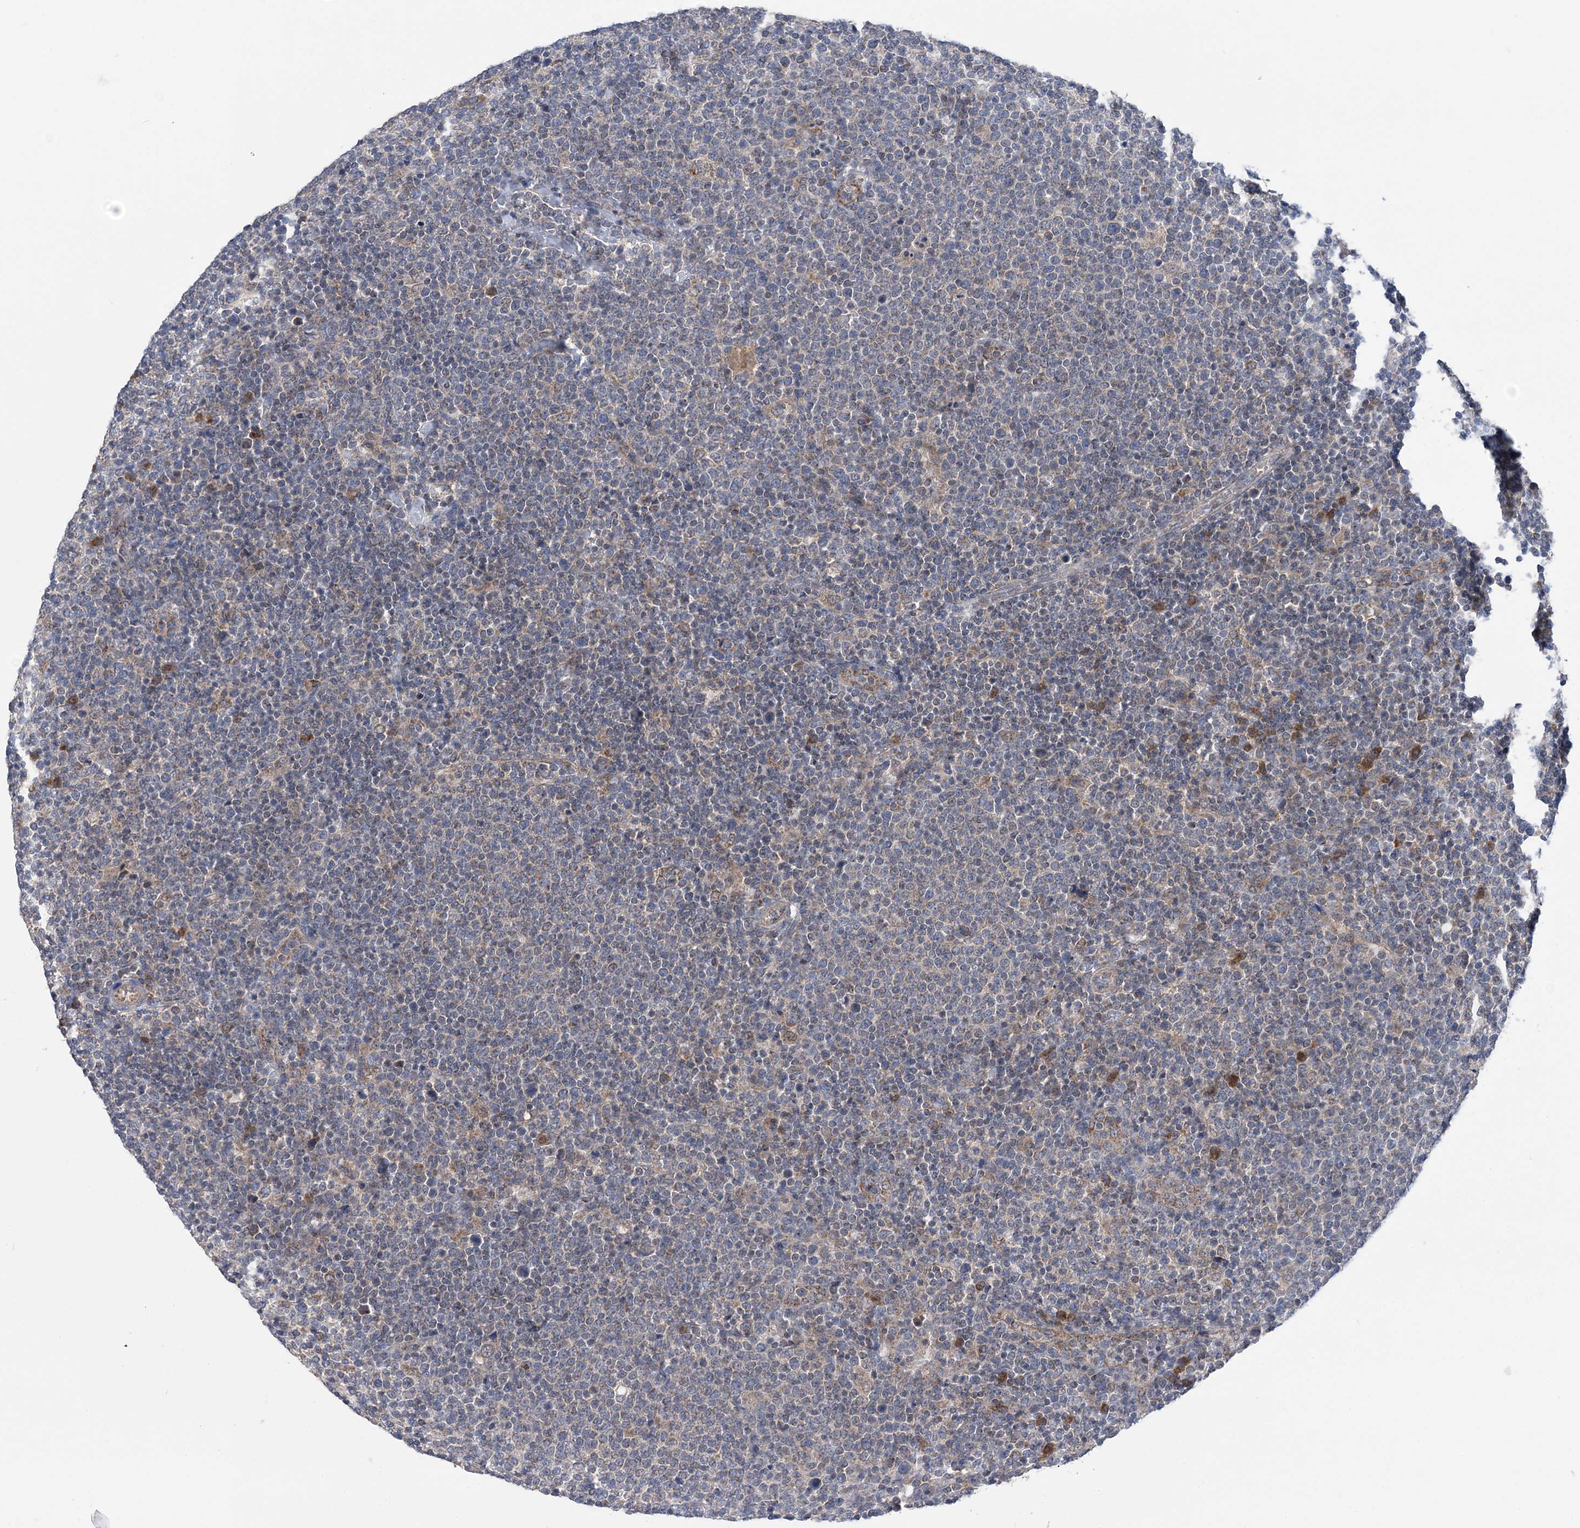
{"staining": {"intensity": "negative", "quantity": "none", "location": "none"}, "tissue": "lymphoma", "cell_type": "Tumor cells", "image_type": "cancer", "snomed": [{"axis": "morphology", "description": "Malignant lymphoma, non-Hodgkin's type, High grade"}, {"axis": "topography", "description": "Lymph node"}], "caption": "IHC micrograph of neoplastic tissue: malignant lymphoma, non-Hodgkin's type (high-grade) stained with DAB (3,3'-diaminobenzidine) reveals no significant protein positivity in tumor cells.", "gene": "COPE", "patient": {"sex": "male", "age": 61}}